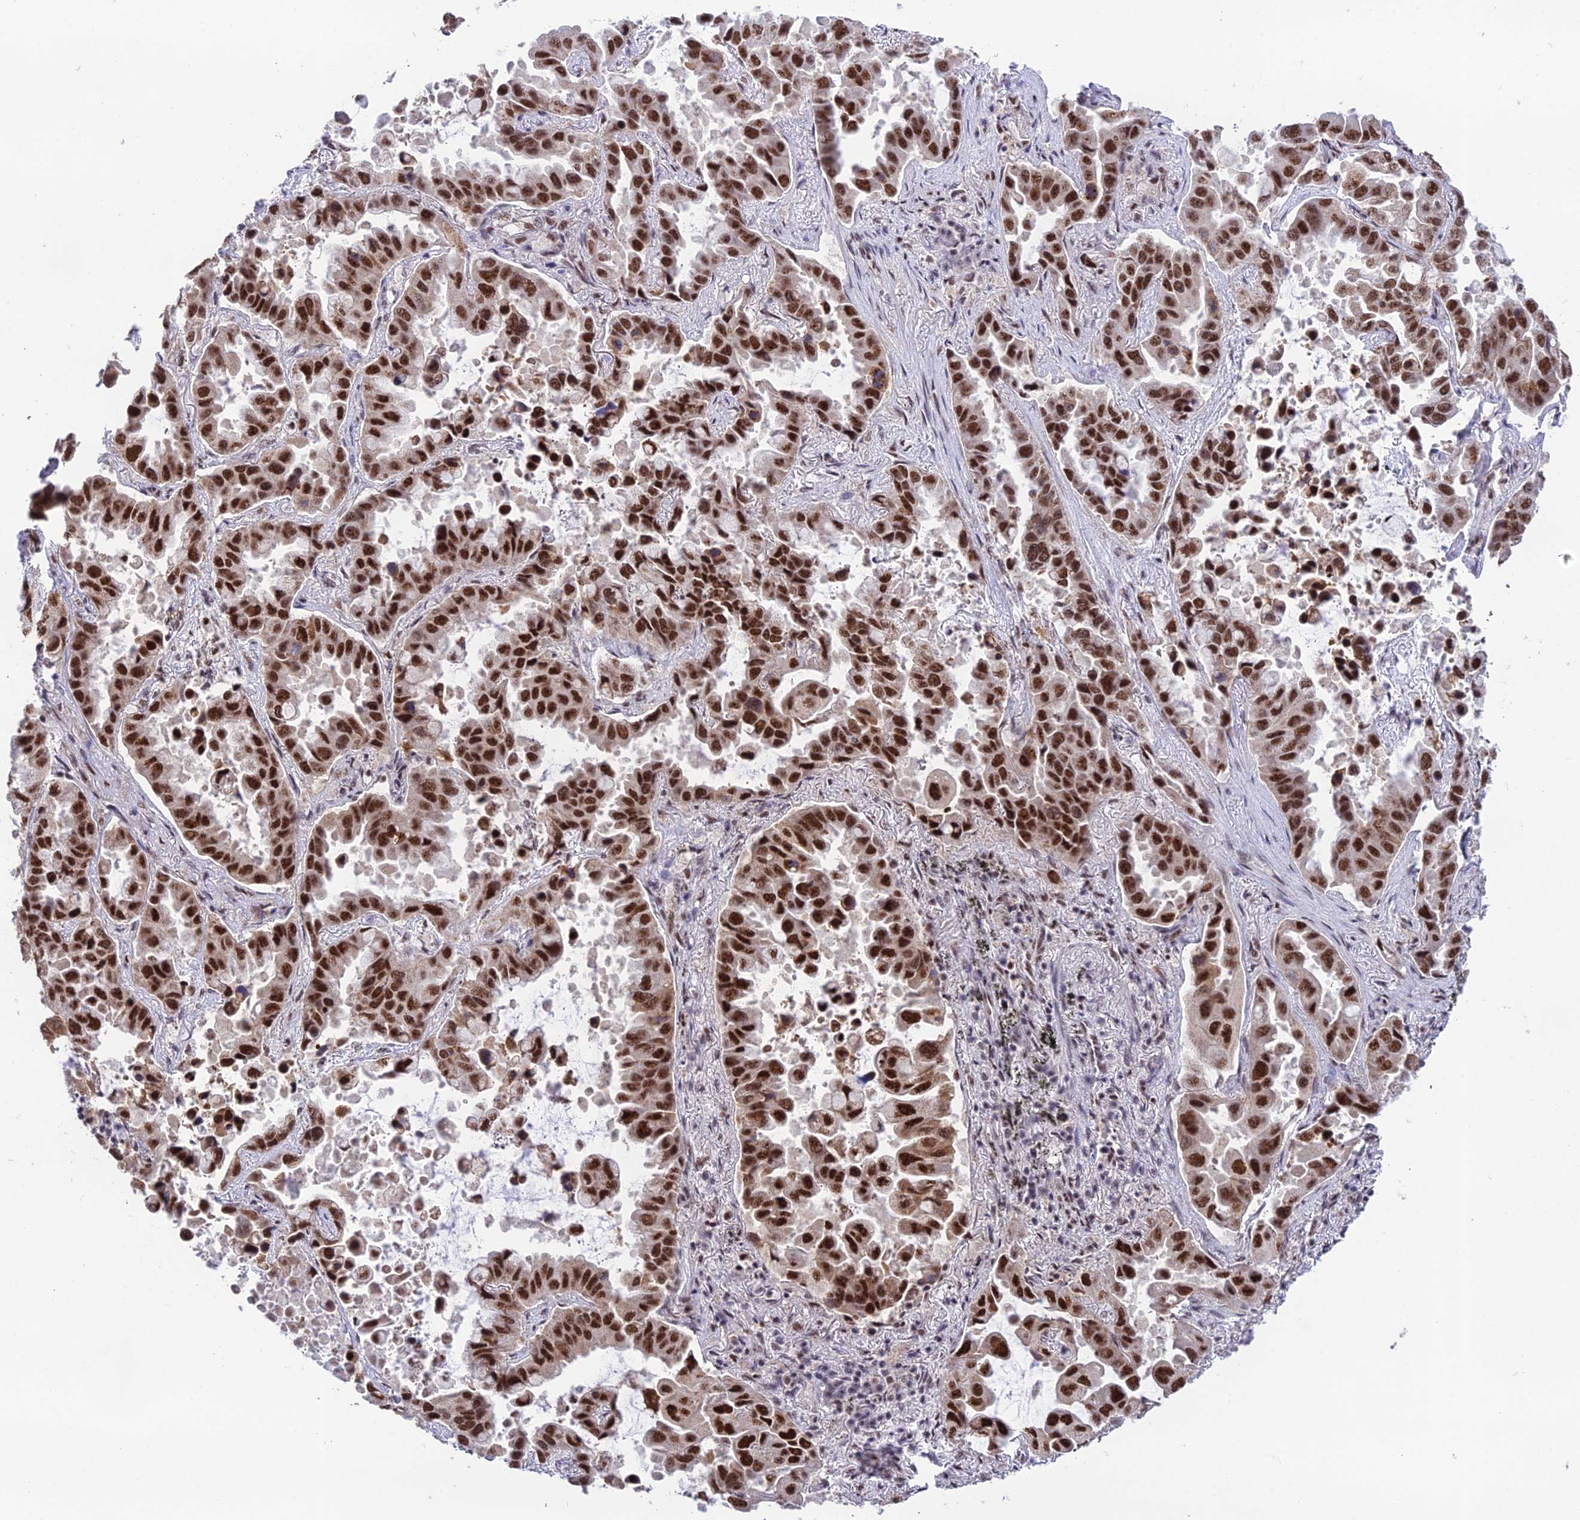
{"staining": {"intensity": "strong", "quantity": ">75%", "location": "nuclear"}, "tissue": "lung cancer", "cell_type": "Tumor cells", "image_type": "cancer", "snomed": [{"axis": "morphology", "description": "Adenocarcinoma, NOS"}, {"axis": "topography", "description": "Lung"}], "caption": "Tumor cells display strong nuclear positivity in about >75% of cells in lung cancer.", "gene": "THOC7", "patient": {"sex": "male", "age": 64}}